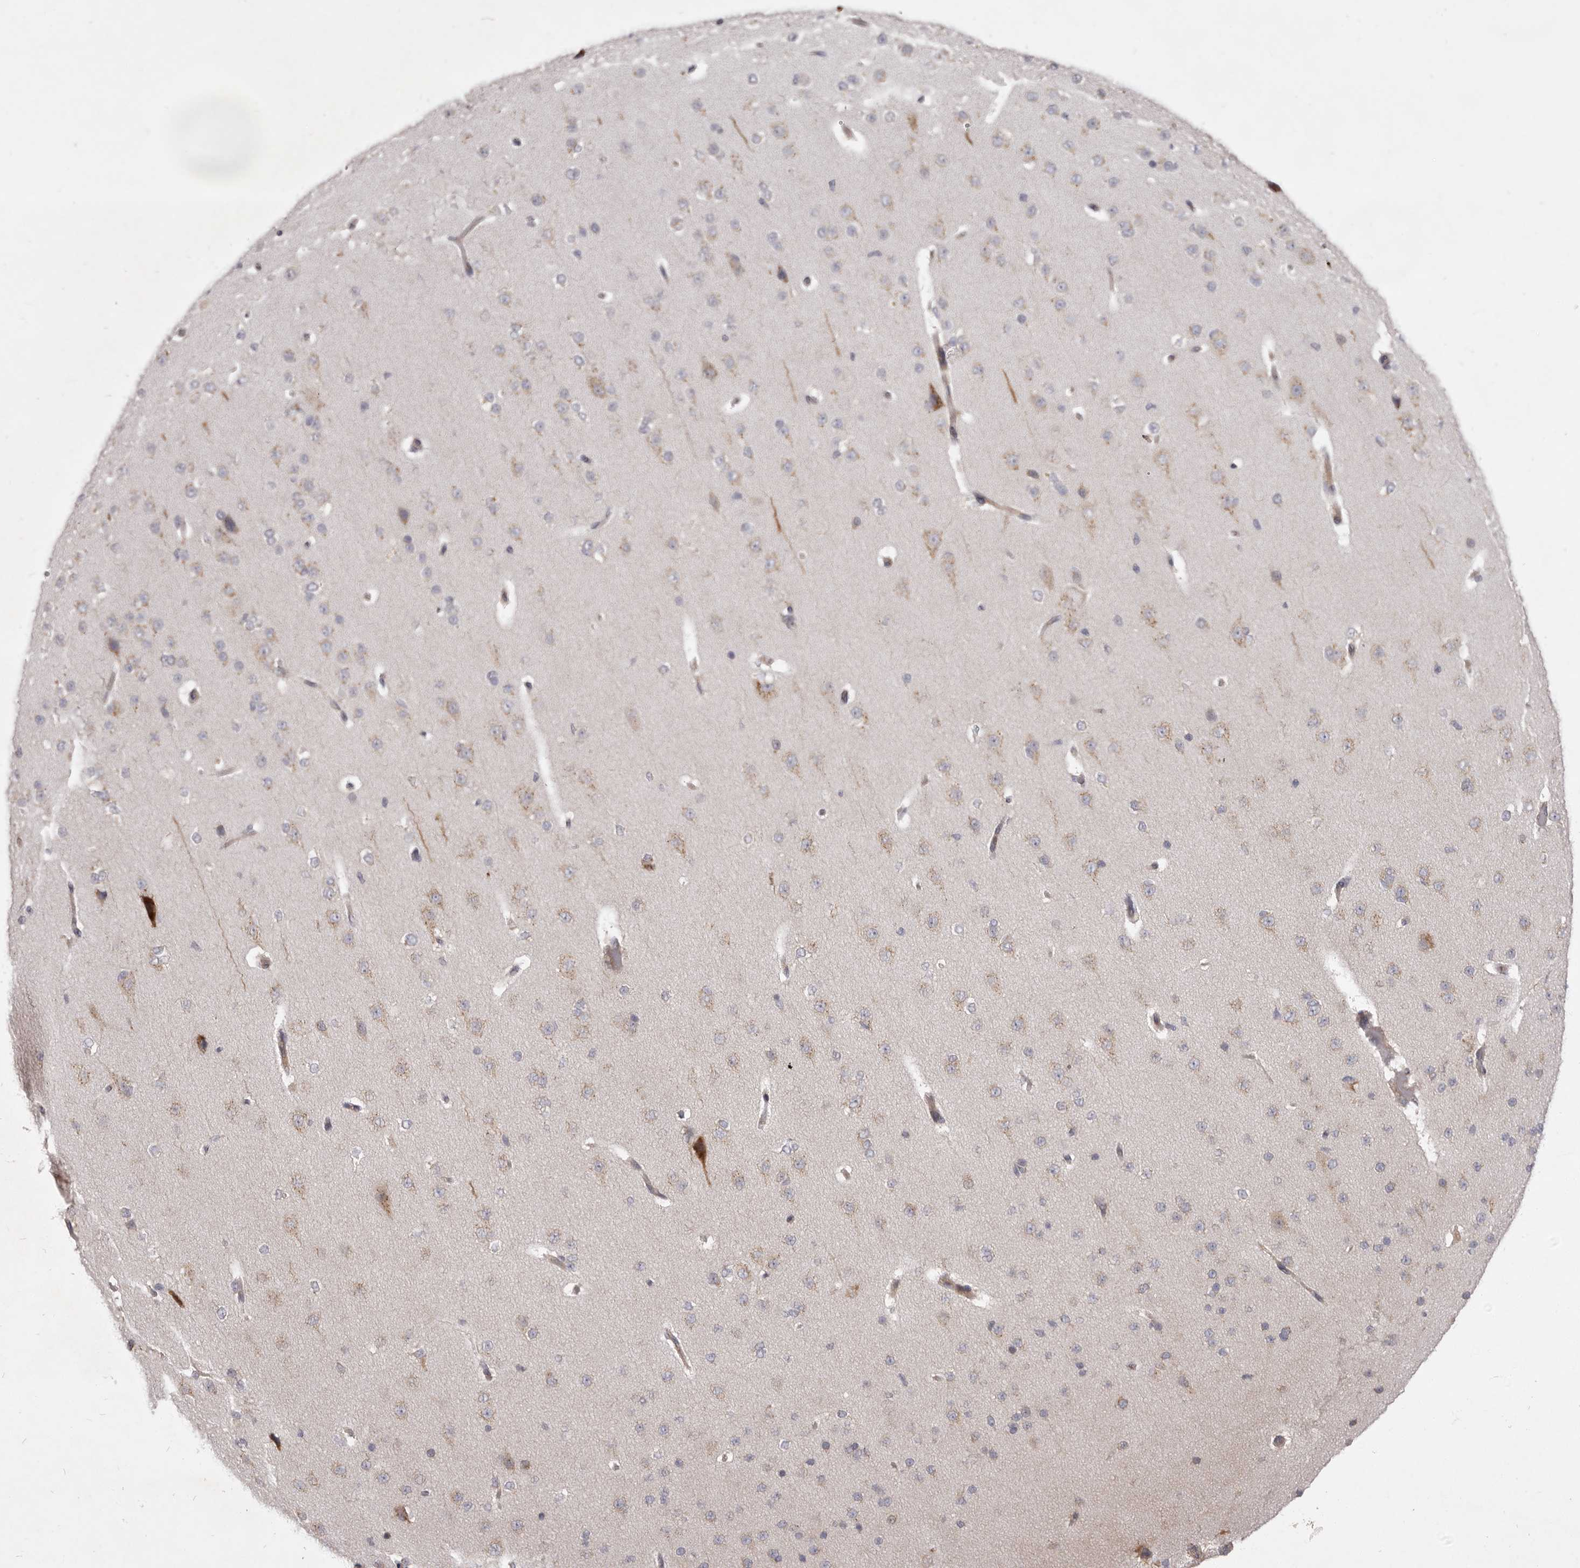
{"staining": {"intensity": "weak", "quantity": "<25%", "location": "cytoplasmic/membranous"}, "tissue": "cerebral cortex", "cell_type": "Endothelial cells", "image_type": "normal", "snomed": [{"axis": "morphology", "description": "Normal tissue, NOS"}, {"axis": "morphology", "description": "Developmental malformation"}, {"axis": "topography", "description": "Cerebral cortex"}], "caption": "A high-resolution histopathology image shows immunohistochemistry (IHC) staining of unremarkable cerebral cortex, which displays no significant positivity in endothelial cells.", "gene": "TBC1D8B", "patient": {"sex": "female", "age": 30}}